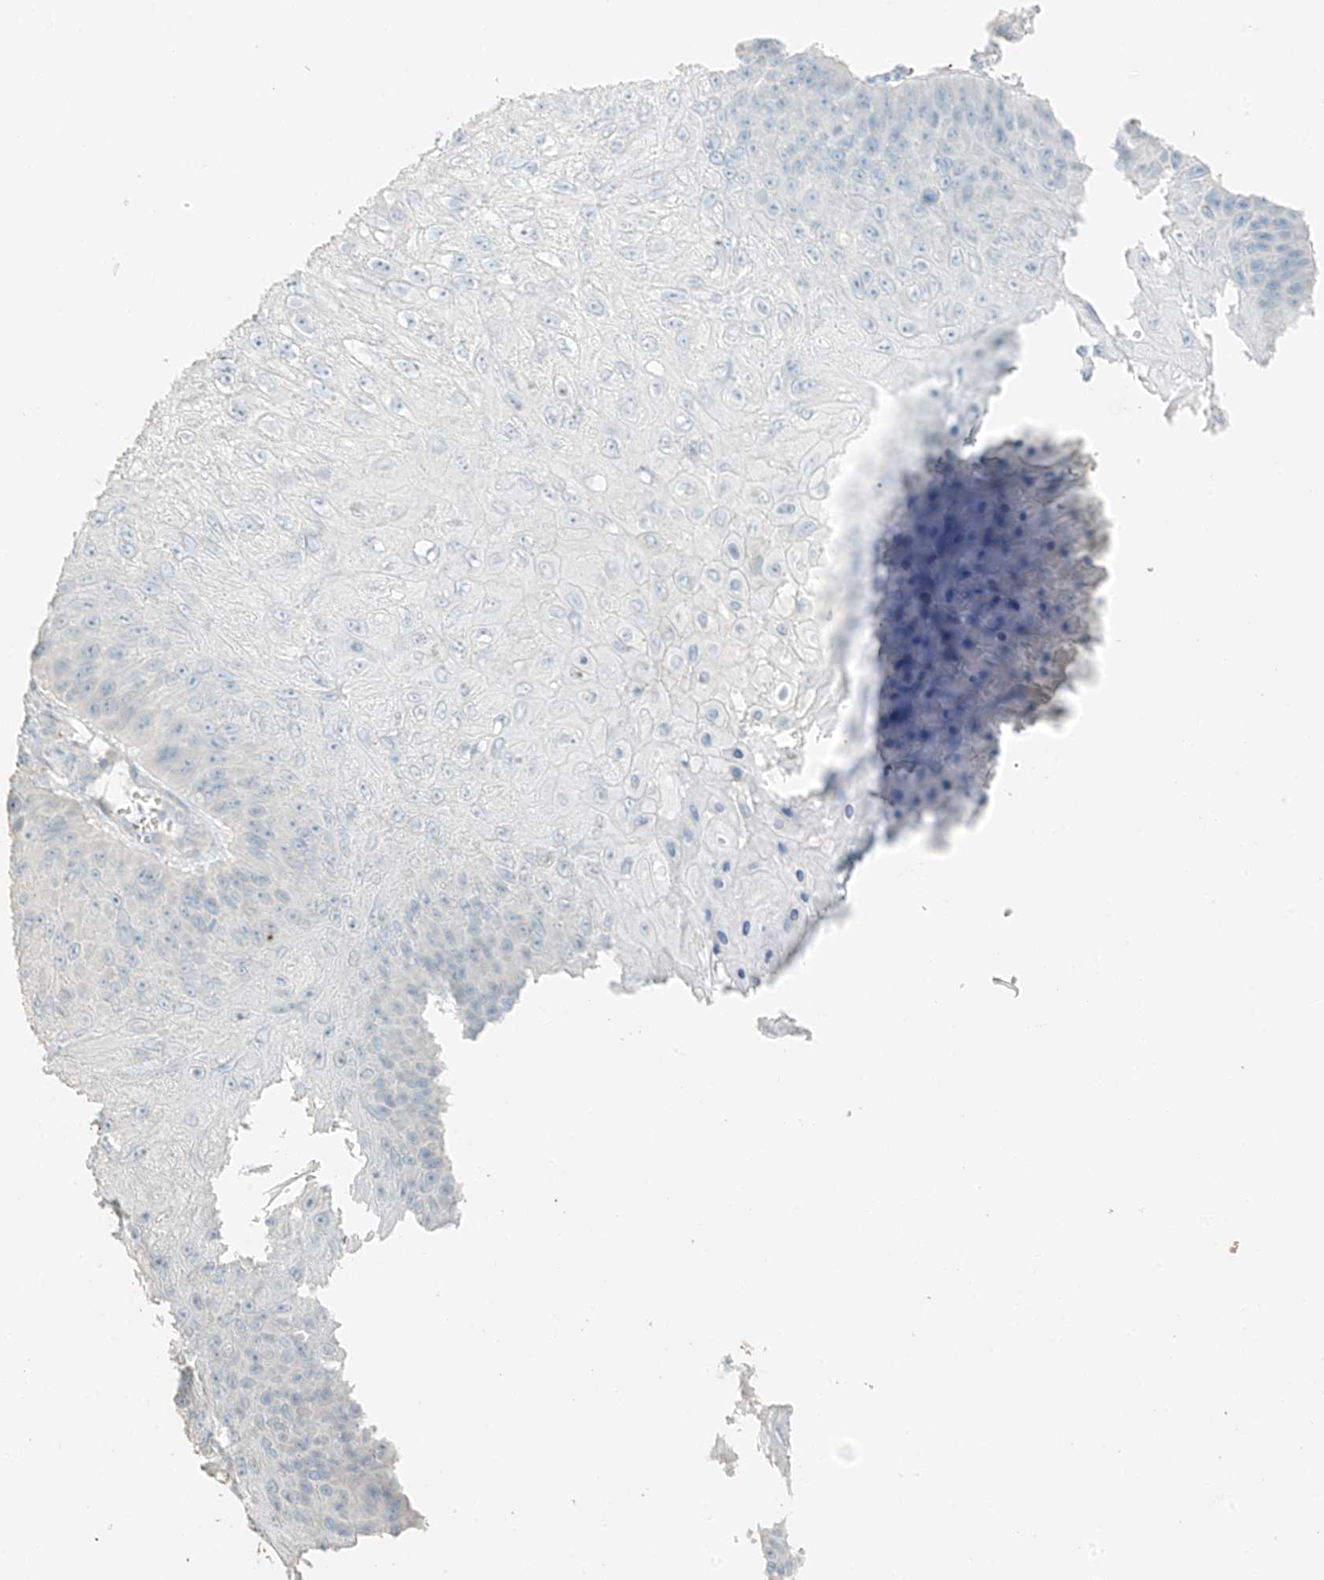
{"staining": {"intensity": "negative", "quantity": "none", "location": "none"}, "tissue": "skin cancer", "cell_type": "Tumor cells", "image_type": "cancer", "snomed": [{"axis": "morphology", "description": "Squamous cell carcinoma, NOS"}, {"axis": "topography", "description": "Skin"}], "caption": "This is a photomicrograph of IHC staining of squamous cell carcinoma (skin), which shows no positivity in tumor cells.", "gene": "RFTN2", "patient": {"sex": "female", "age": 88}}